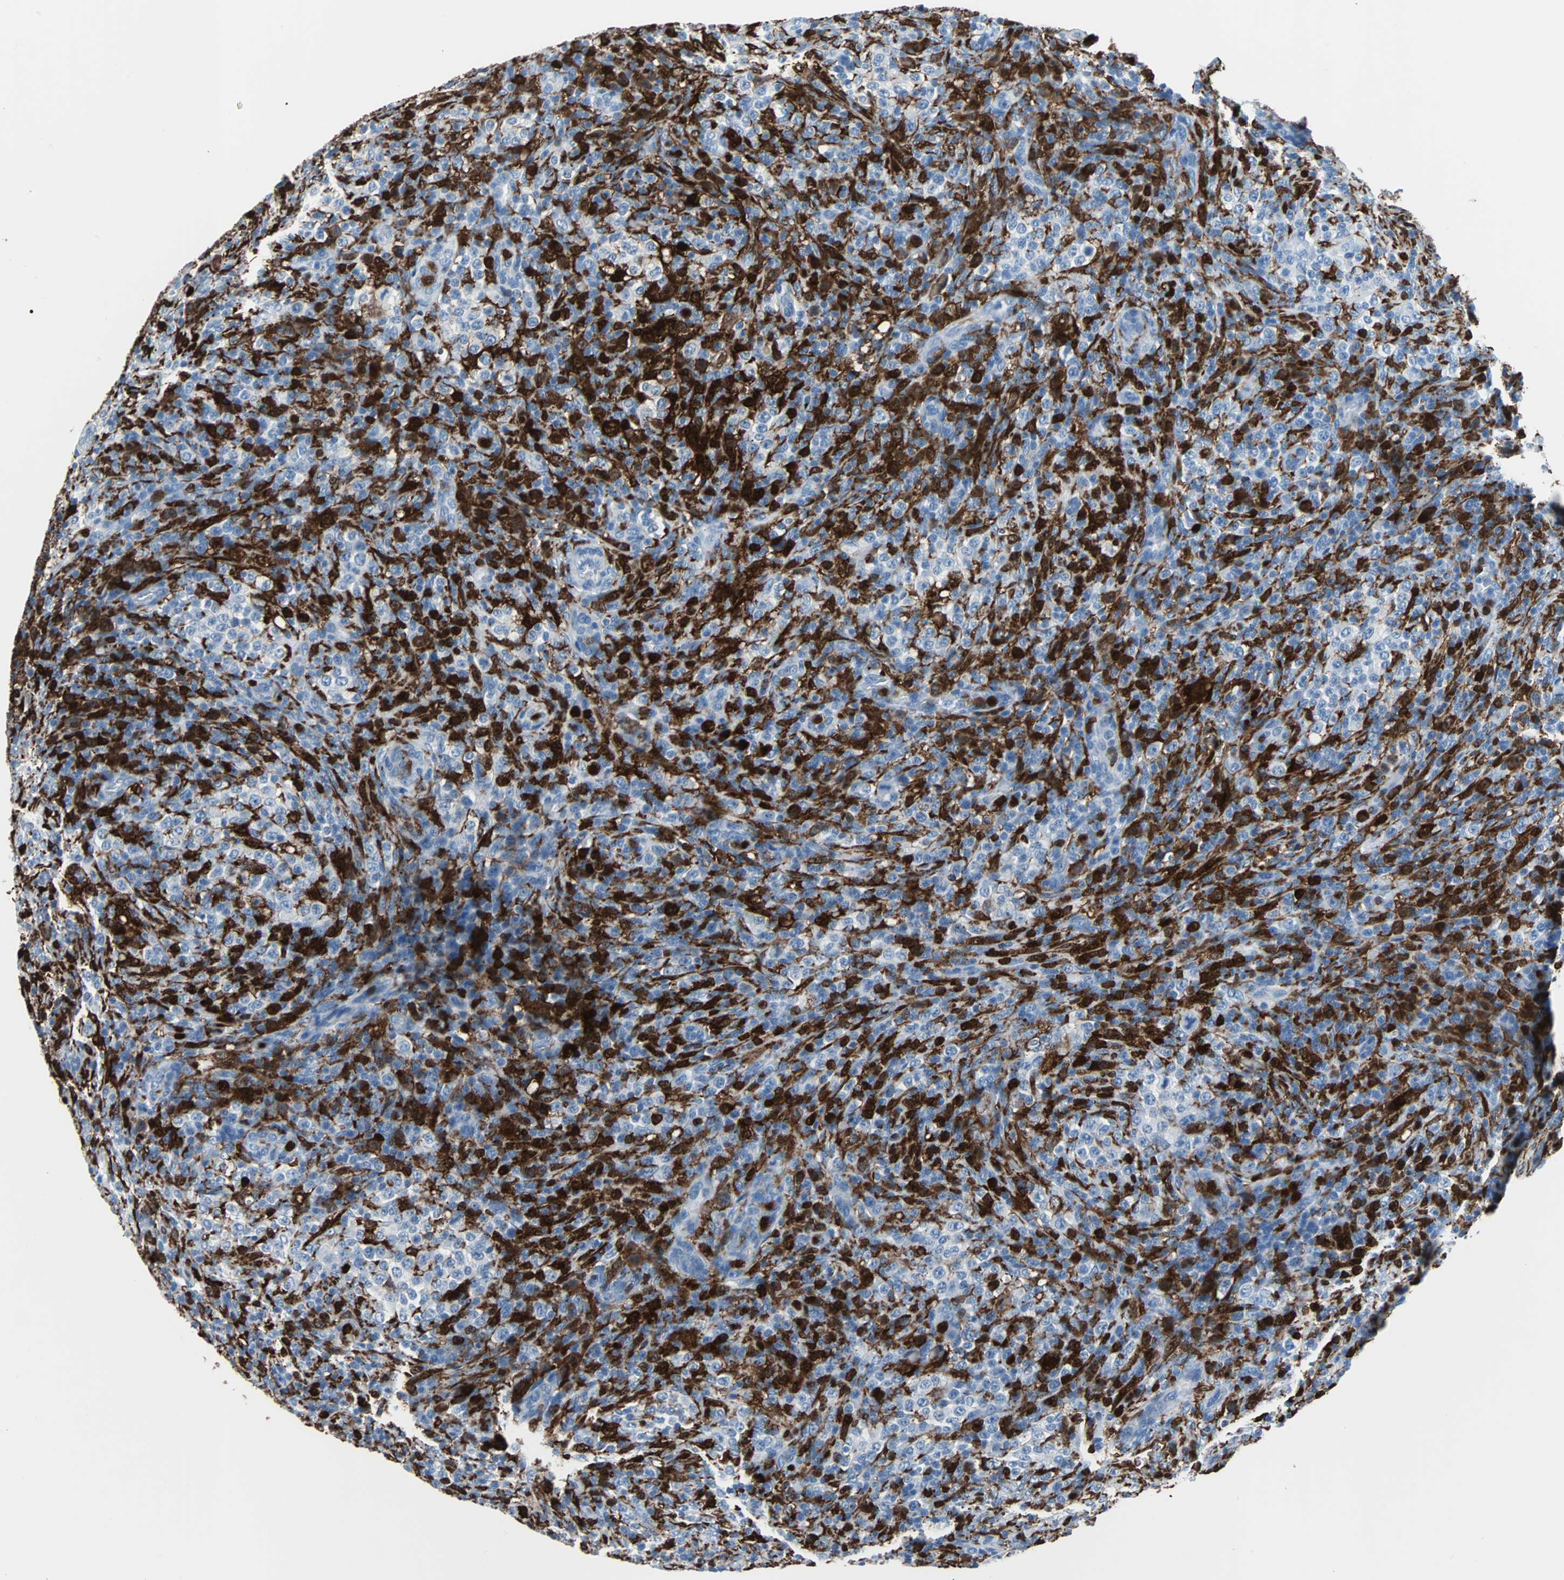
{"staining": {"intensity": "negative", "quantity": "none", "location": "none"}, "tissue": "lymphoma", "cell_type": "Tumor cells", "image_type": "cancer", "snomed": [{"axis": "morphology", "description": "Malignant lymphoma, non-Hodgkin's type, High grade"}, {"axis": "topography", "description": "Lymph node"}], "caption": "An image of human lymphoma is negative for staining in tumor cells. (Immunohistochemistry (ihc), brightfield microscopy, high magnification).", "gene": "SYK", "patient": {"sex": "female", "age": 76}}